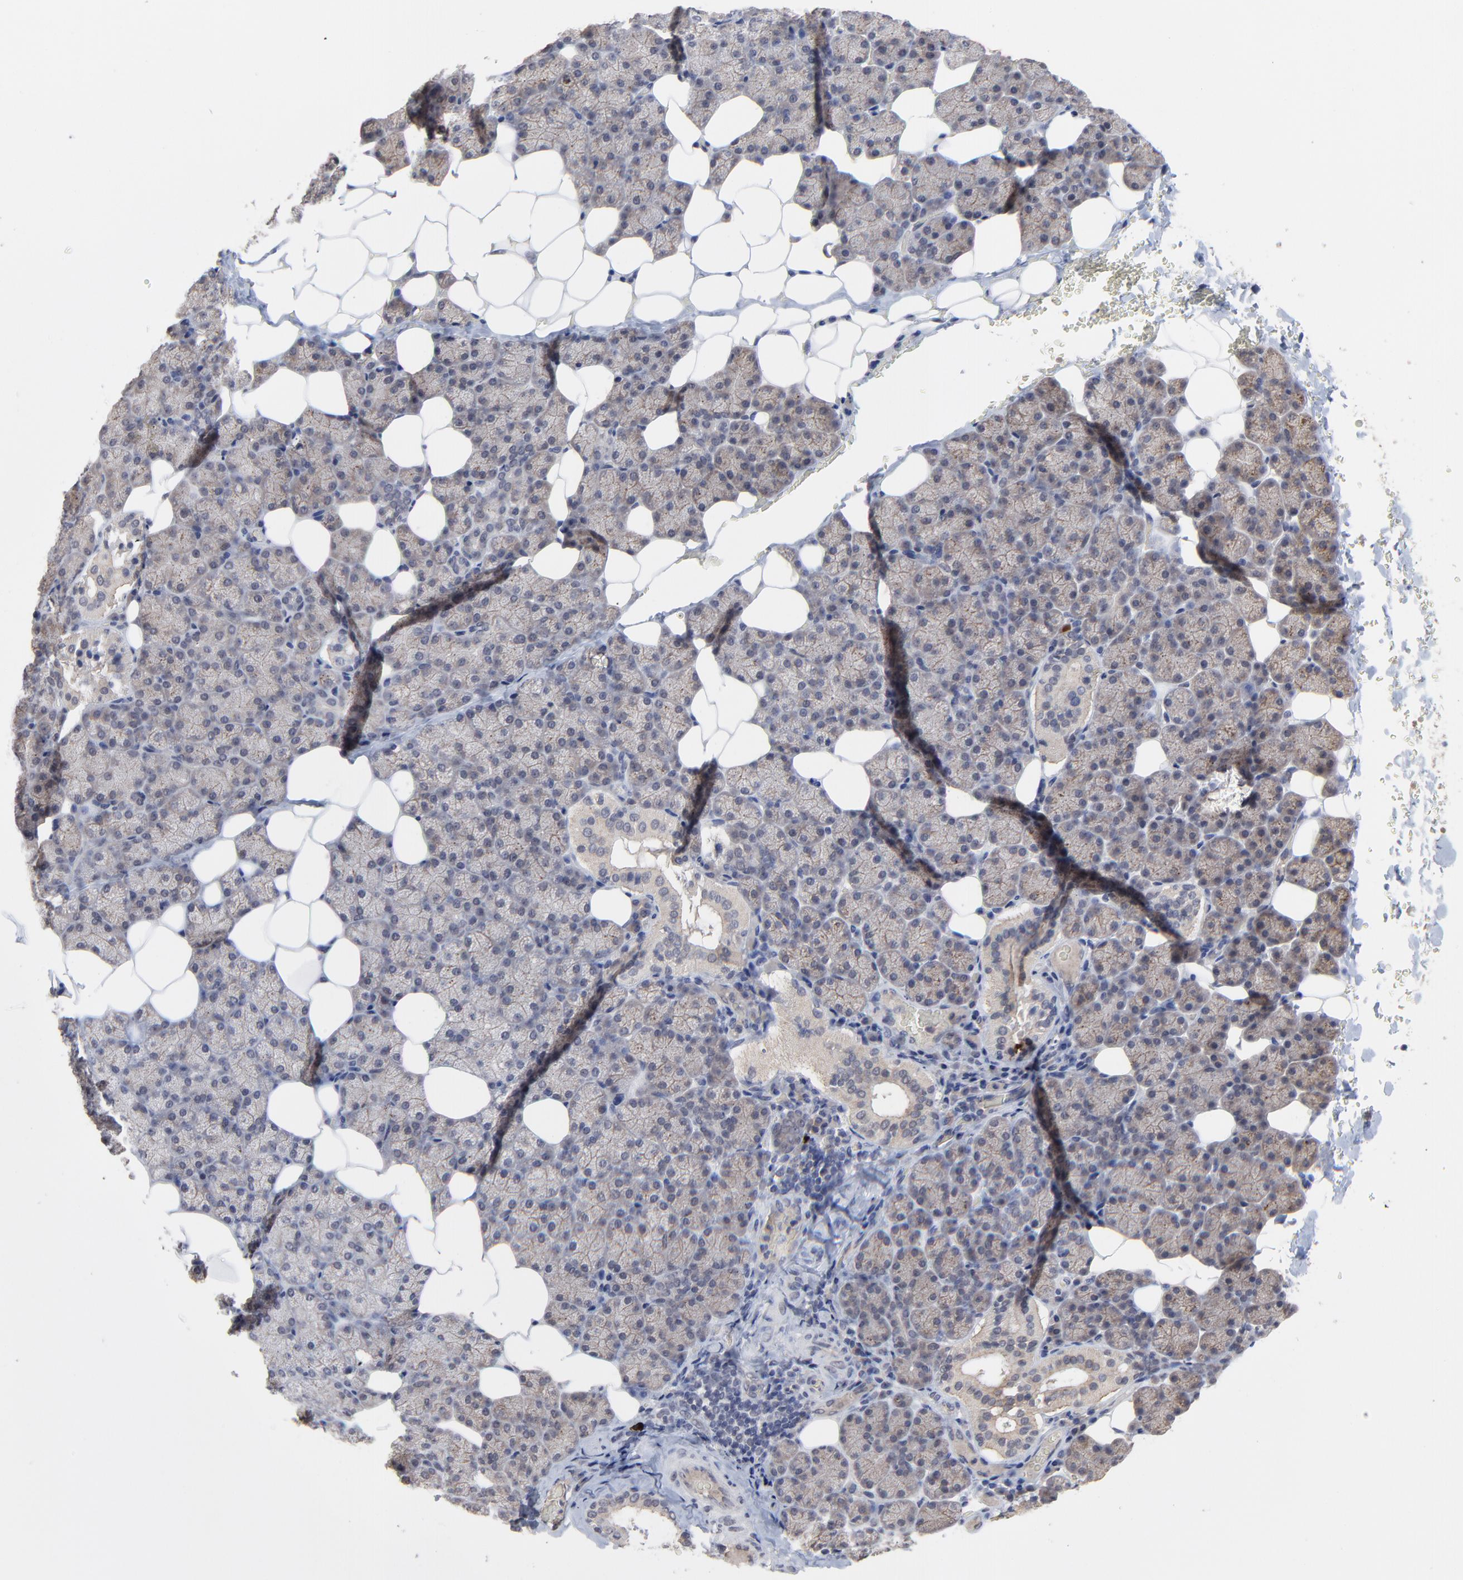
{"staining": {"intensity": "weak", "quantity": ">75%", "location": "cytoplasmic/membranous"}, "tissue": "salivary gland", "cell_type": "Glandular cells", "image_type": "normal", "snomed": [{"axis": "morphology", "description": "Normal tissue, NOS"}, {"axis": "topography", "description": "Lymph node"}, {"axis": "topography", "description": "Salivary gland"}], "caption": "Salivary gland stained with a brown dye demonstrates weak cytoplasmic/membranous positive expression in approximately >75% of glandular cells.", "gene": "FAM199X", "patient": {"sex": "male", "age": 8}}